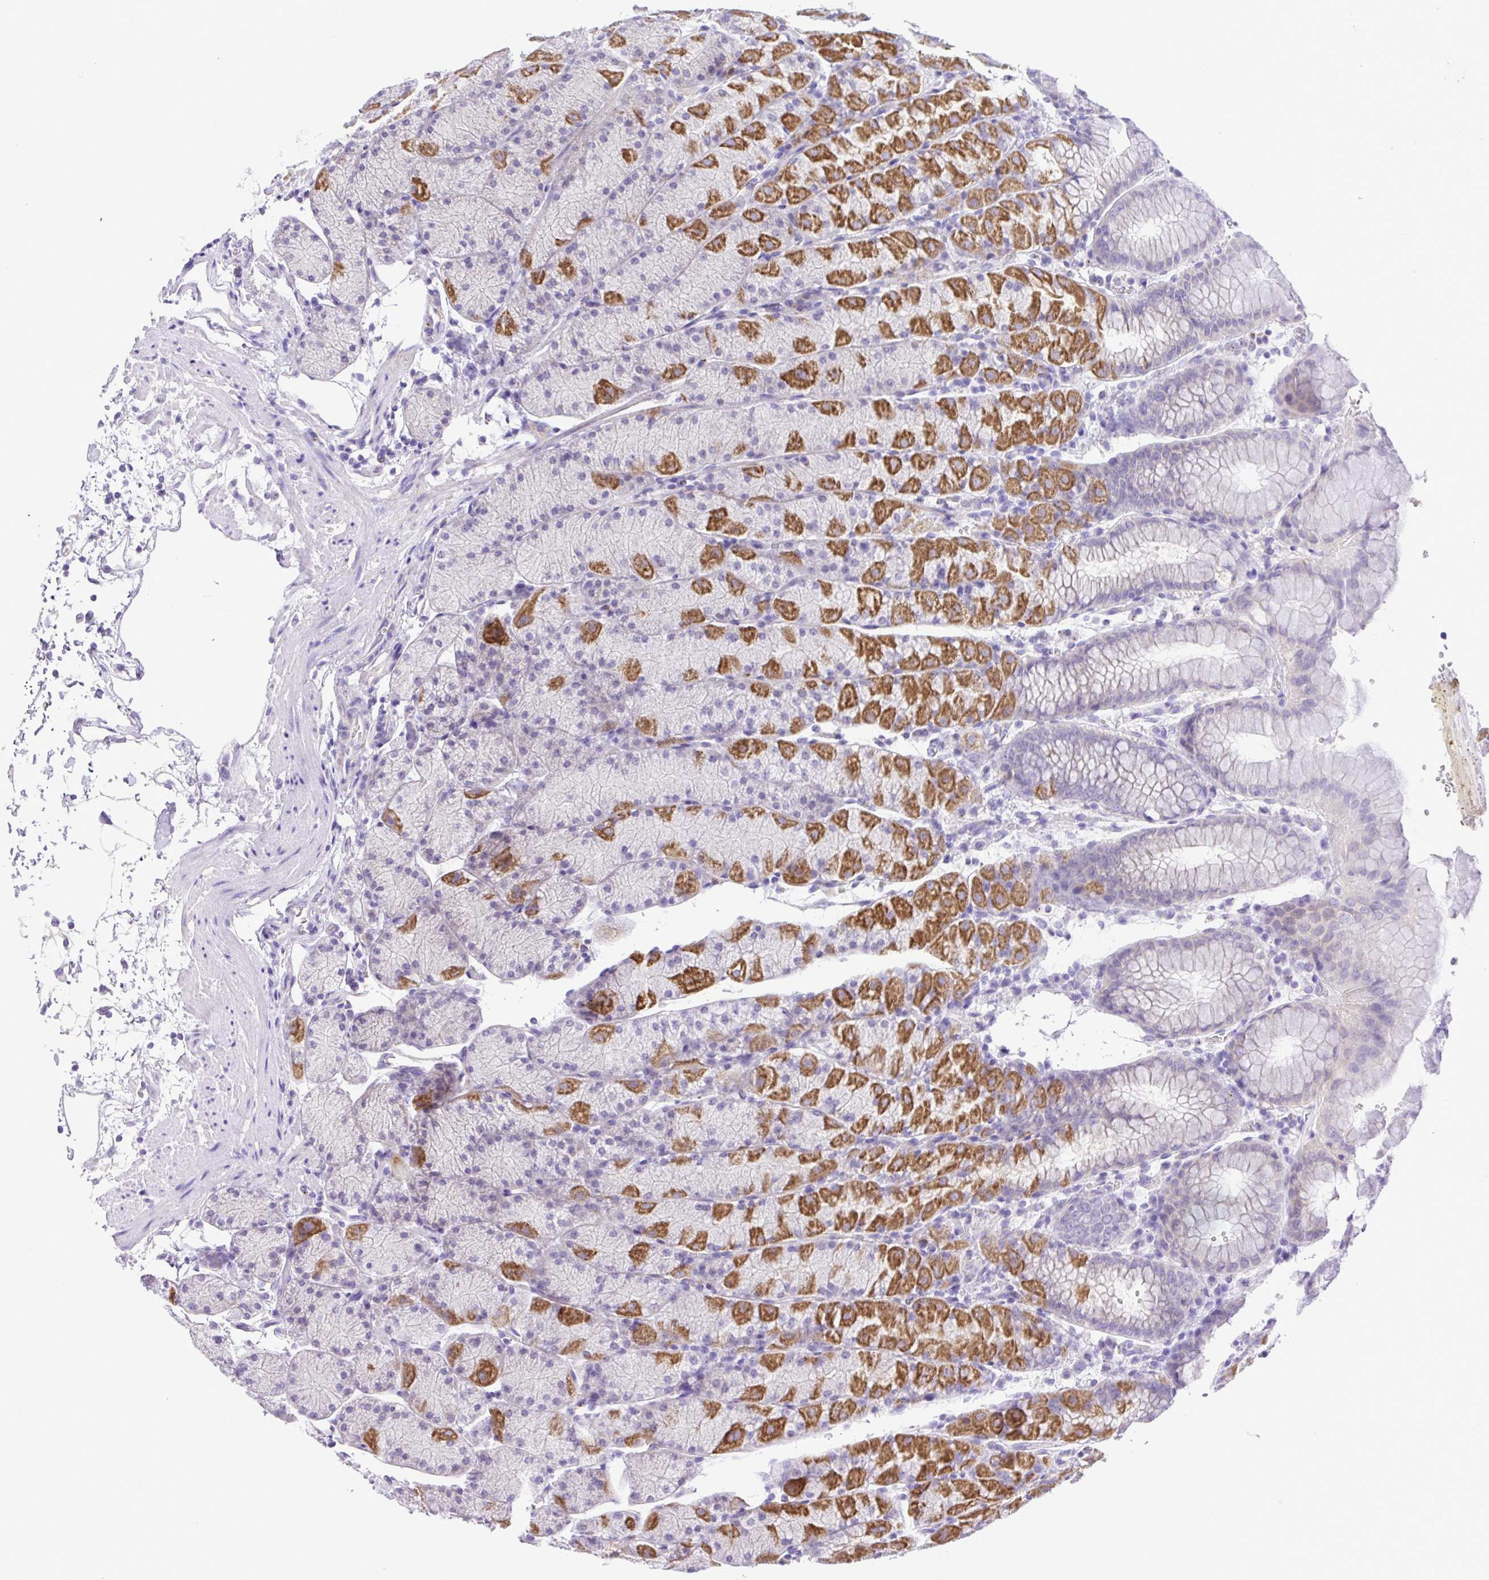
{"staining": {"intensity": "moderate", "quantity": "25%-75%", "location": "cytoplasmic/membranous"}, "tissue": "stomach", "cell_type": "Glandular cells", "image_type": "normal", "snomed": [{"axis": "morphology", "description": "Normal tissue, NOS"}, {"axis": "topography", "description": "Stomach, upper"}, {"axis": "topography", "description": "Stomach"}], "caption": "Stomach stained with immunohistochemistry demonstrates moderate cytoplasmic/membranous staining in approximately 25%-75% of glandular cells. Using DAB (3,3'-diaminobenzidine) (brown) and hematoxylin (blue) stains, captured at high magnification using brightfield microscopy.", "gene": "SYT1", "patient": {"sex": "male", "age": 76}}